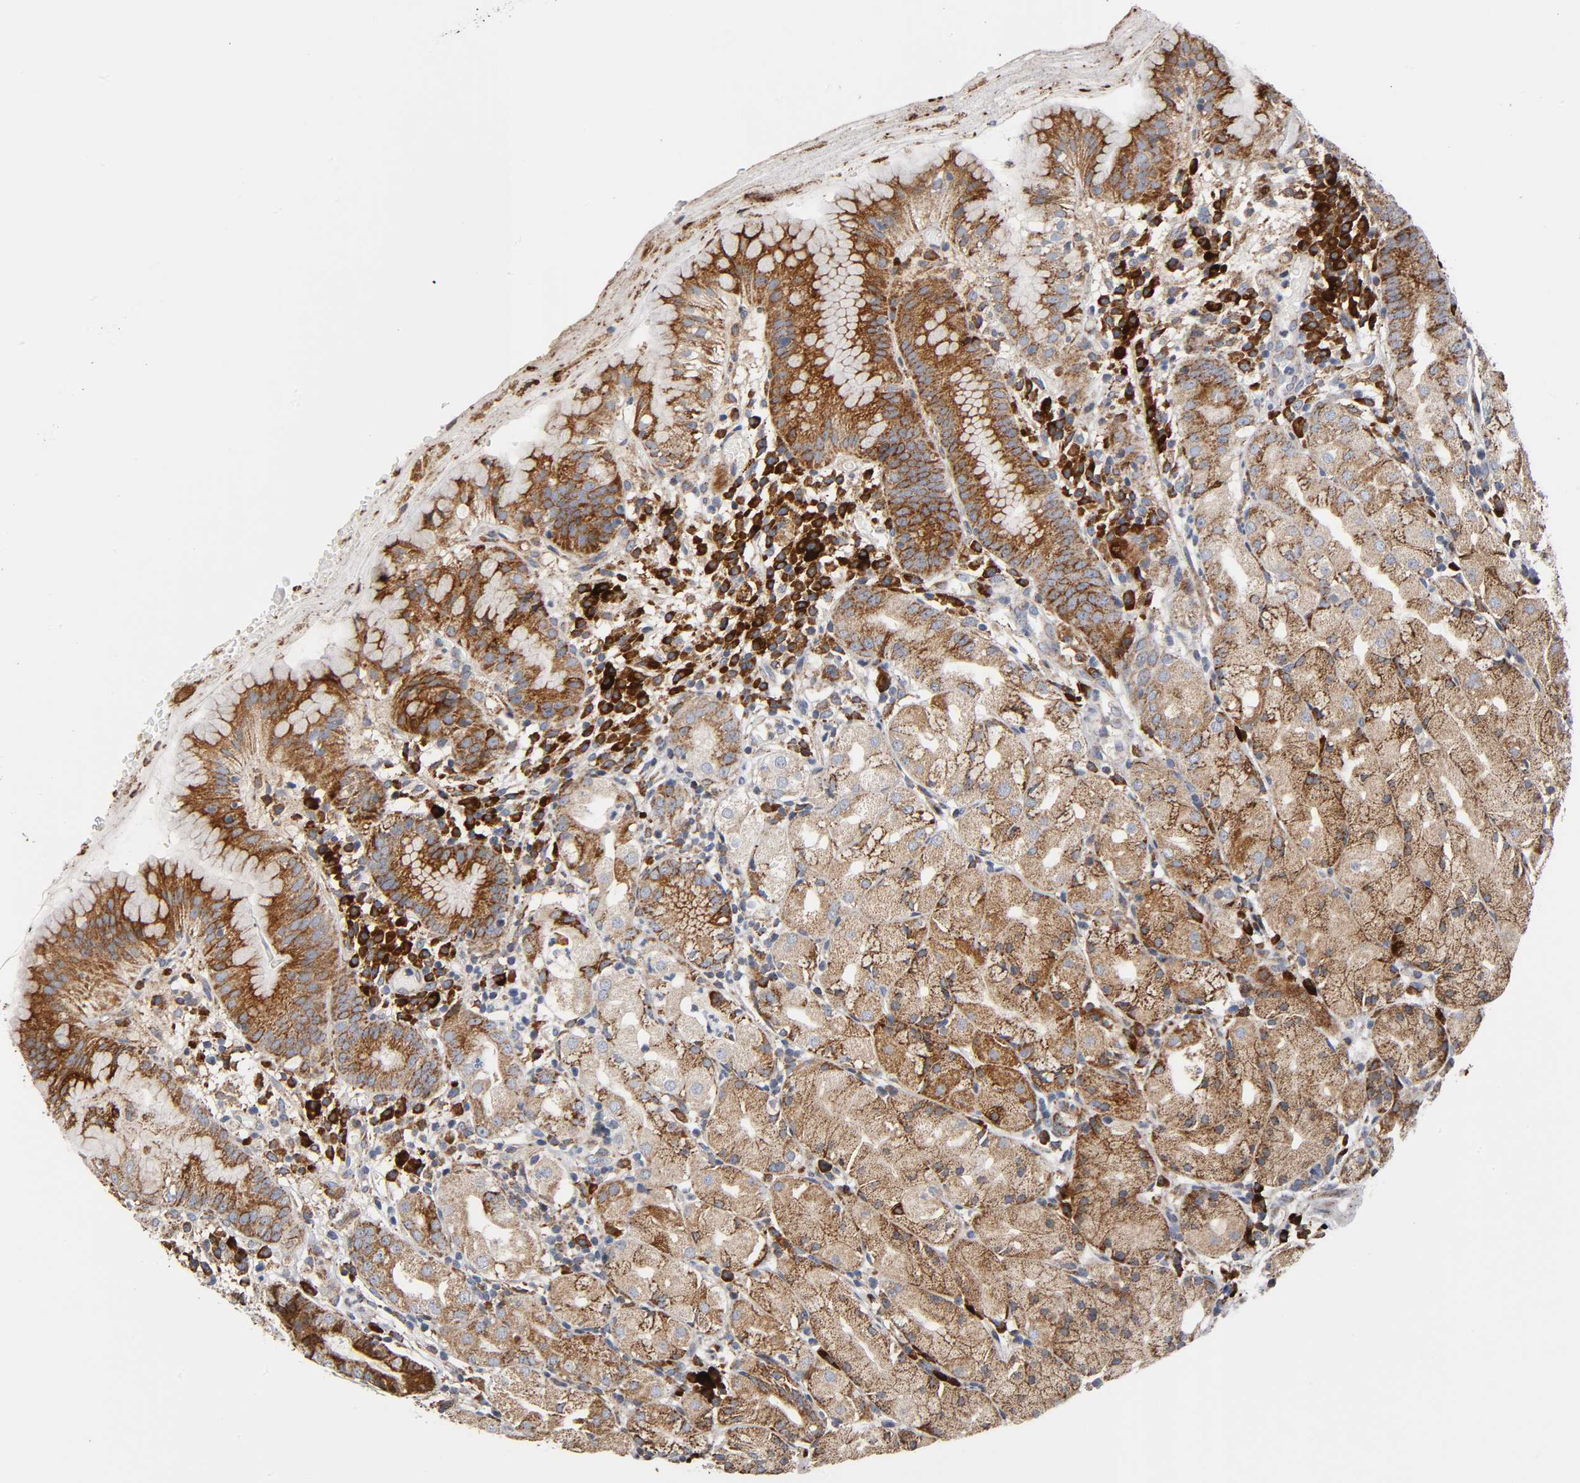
{"staining": {"intensity": "moderate", "quantity": ">75%", "location": "cytoplasmic/membranous"}, "tissue": "stomach", "cell_type": "Glandular cells", "image_type": "normal", "snomed": [{"axis": "morphology", "description": "Normal tissue, NOS"}, {"axis": "topography", "description": "Stomach"}, {"axis": "topography", "description": "Stomach, lower"}], "caption": "Immunohistochemical staining of benign stomach demonstrates moderate cytoplasmic/membranous protein staining in about >75% of glandular cells. (IHC, brightfield microscopy, high magnification).", "gene": "MAP3K1", "patient": {"sex": "female", "age": 75}}